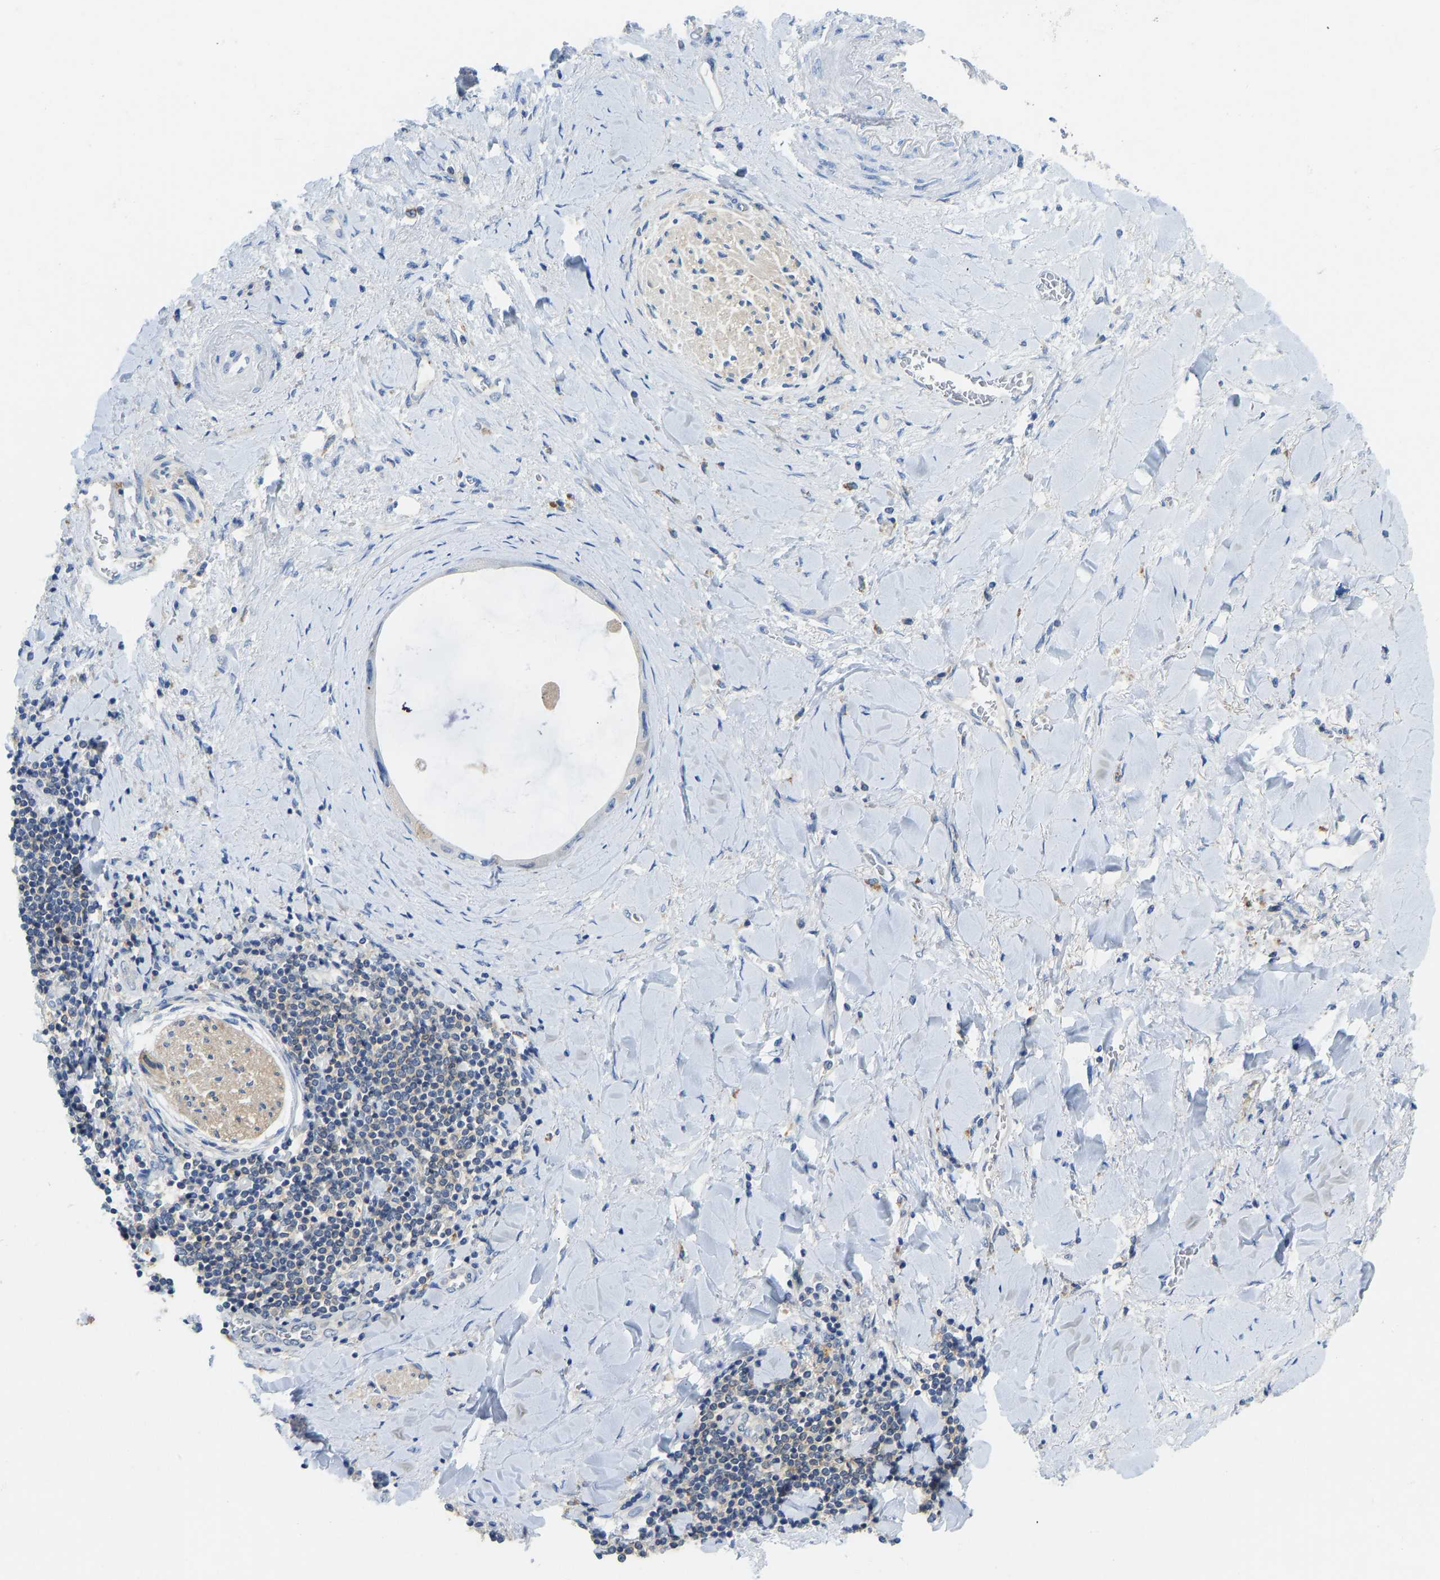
{"staining": {"intensity": "moderate", "quantity": "<25%", "location": "cytoplasmic/membranous"}, "tissue": "liver cancer", "cell_type": "Tumor cells", "image_type": "cancer", "snomed": [{"axis": "morphology", "description": "Cholangiocarcinoma"}, {"axis": "topography", "description": "Liver"}], "caption": "Brown immunohistochemical staining in cholangiocarcinoma (liver) reveals moderate cytoplasmic/membranous staining in about <25% of tumor cells. (DAB IHC, brown staining for protein, blue staining for nuclei).", "gene": "NDRG3", "patient": {"sex": "male", "age": 50}}